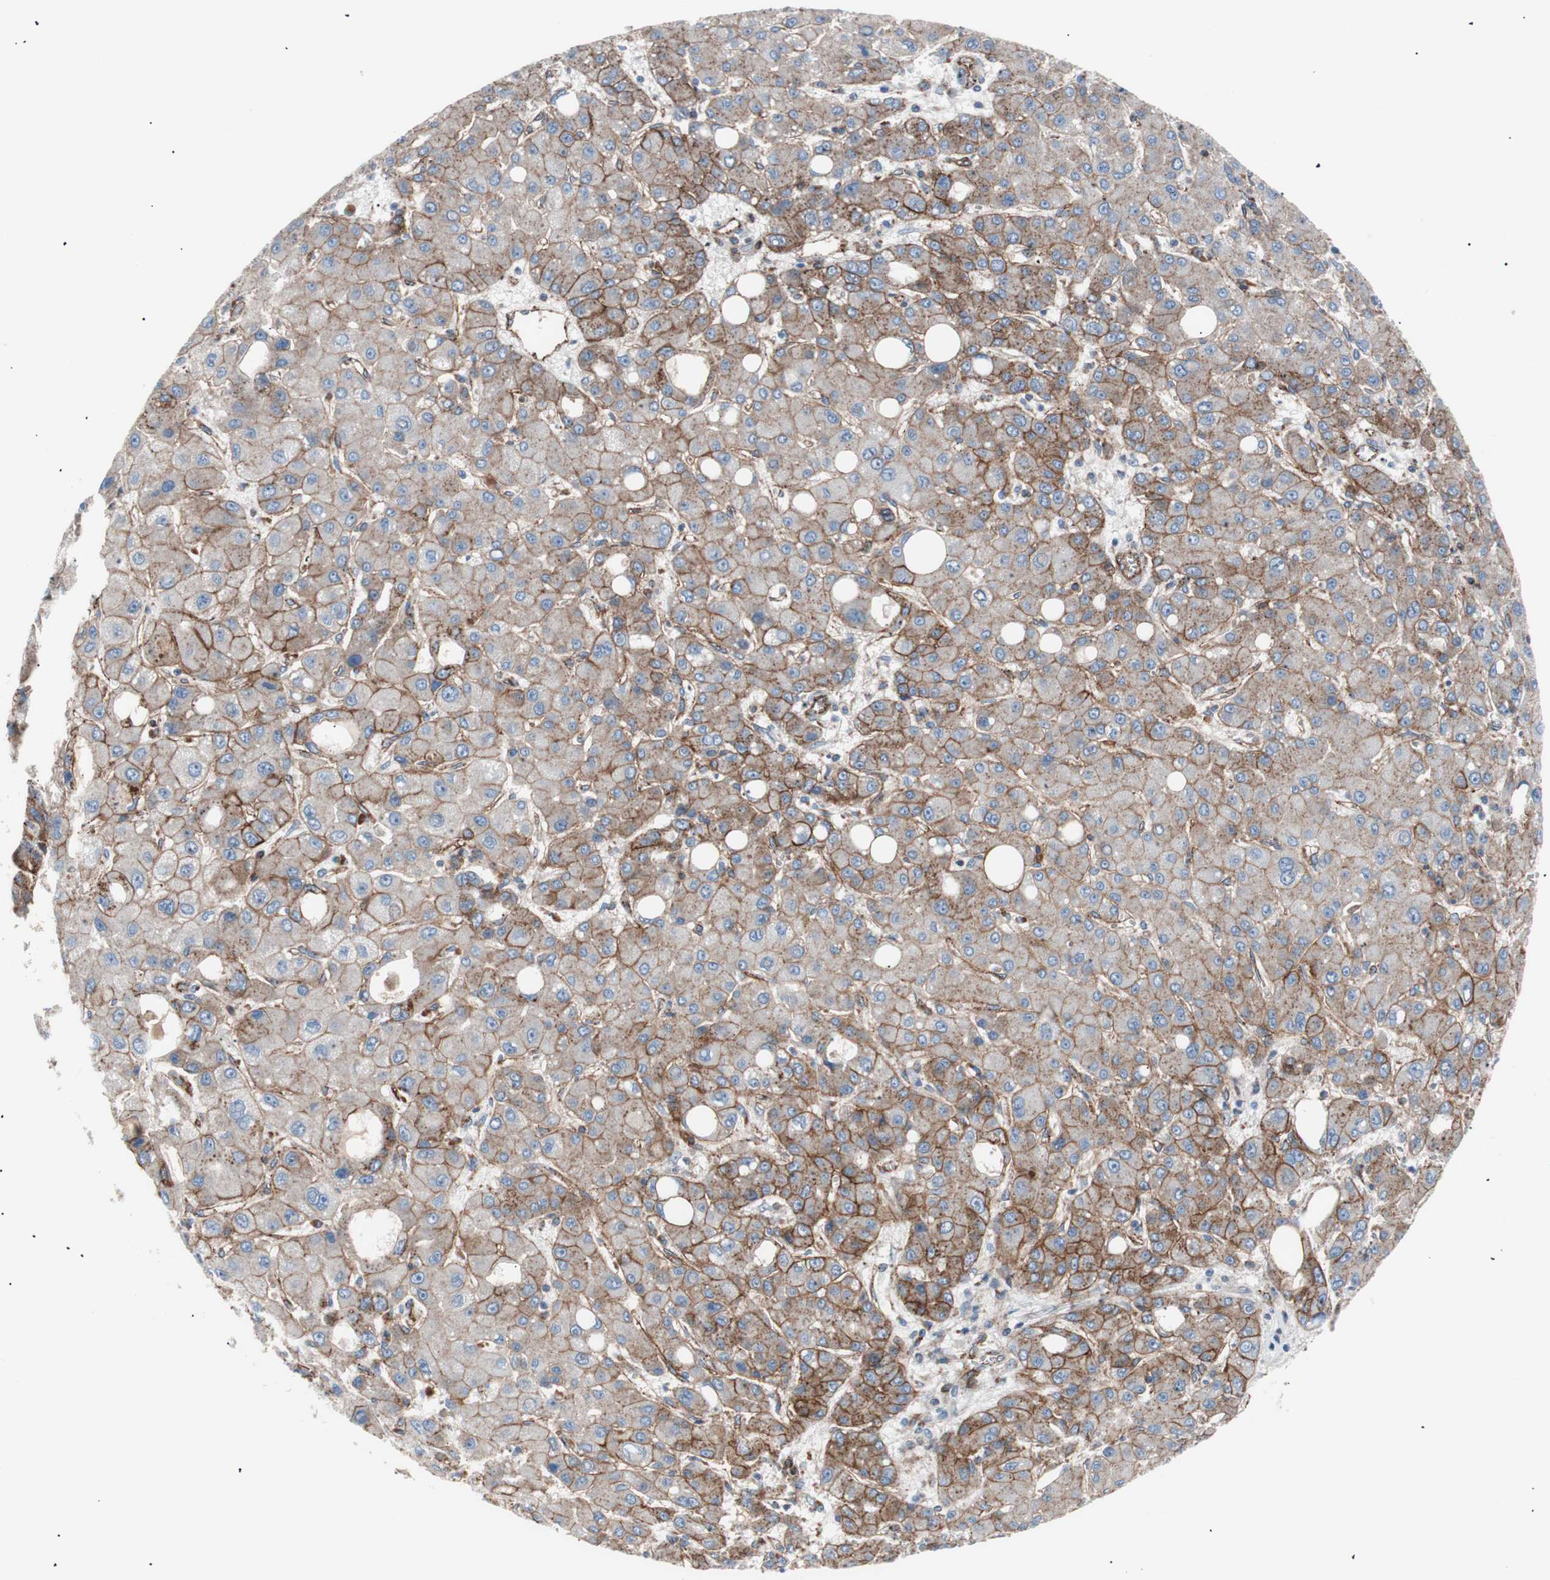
{"staining": {"intensity": "moderate", "quantity": ">75%", "location": "cytoplasmic/membranous"}, "tissue": "liver cancer", "cell_type": "Tumor cells", "image_type": "cancer", "snomed": [{"axis": "morphology", "description": "Carcinoma, Hepatocellular, NOS"}, {"axis": "topography", "description": "Liver"}], "caption": "A medium amount of moderate cytoplasmic/membranous positivity is identified in approximately >75% of tumor cells in liver cancer (hepatocellular carcinoma) tissue.", "gene": "FLOT2", "patient": {"sex": "male", "age": 55}}